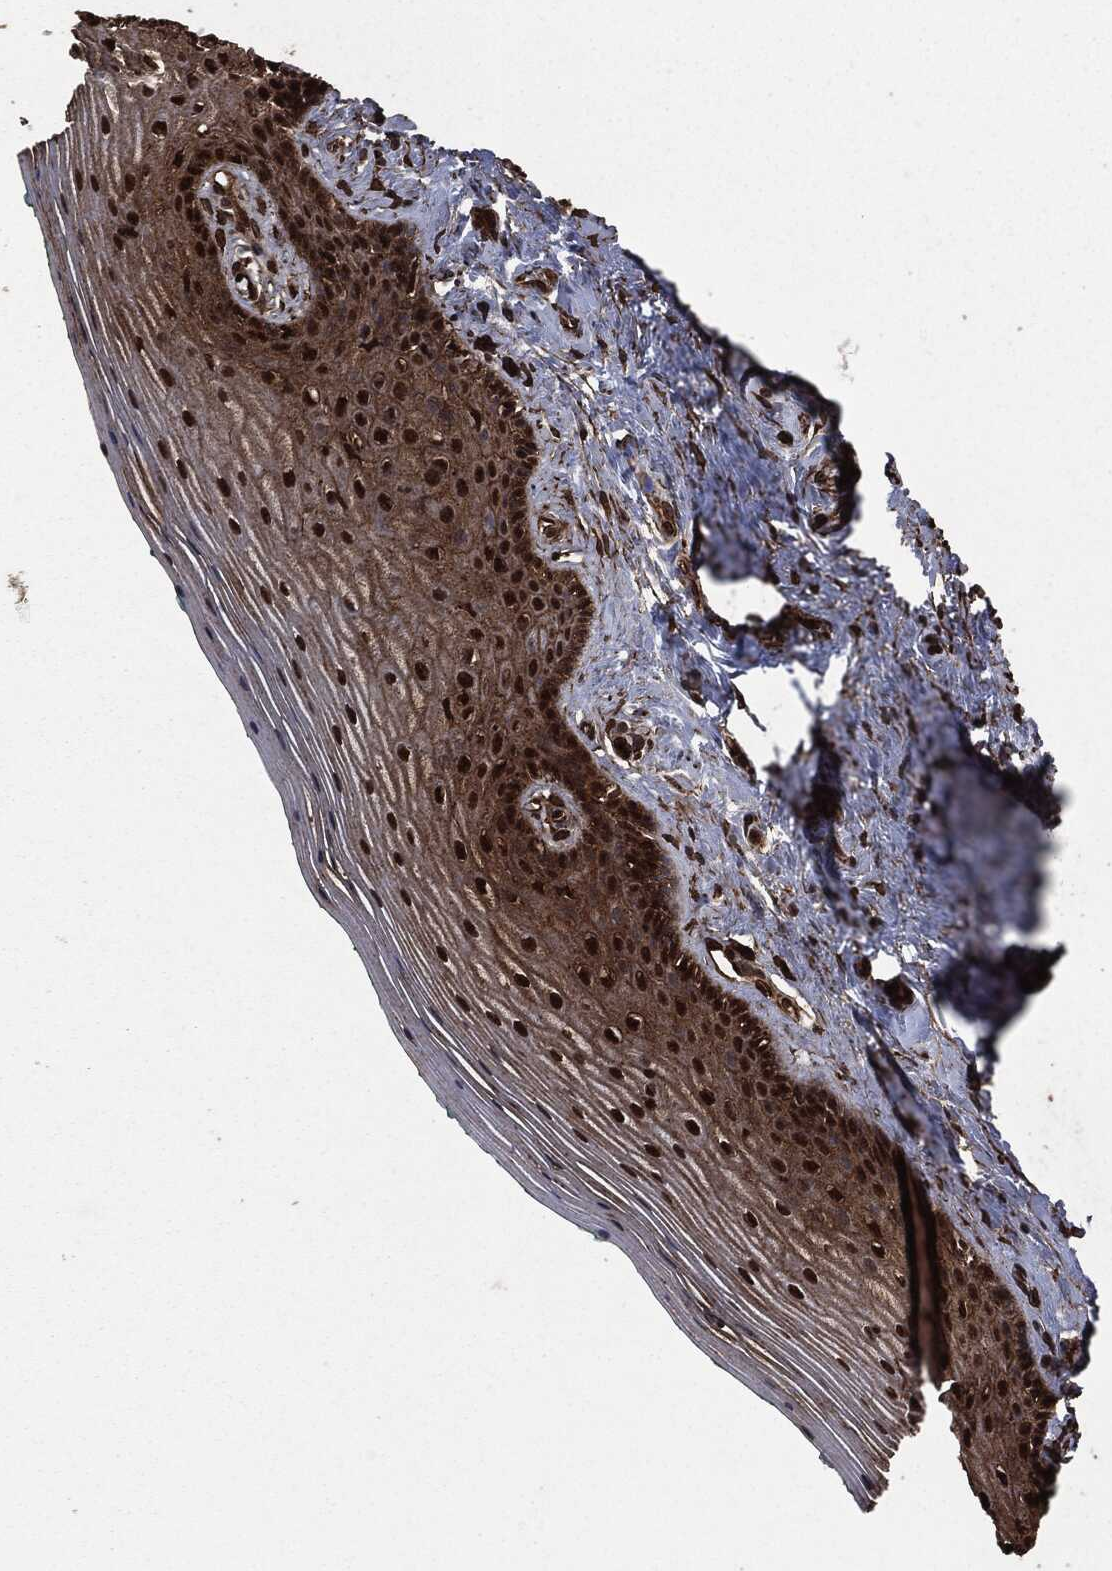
{"staining": {"intensity": "strong", "quantity": "25%-75%", "location": "cytoplasmic/membranous,nuclear"}, "tissue": "vagina", "cell_type": "Squamous epithelial cells", "image_type": "normal", "snomed": [{"axis": "morphology", "description": "Normal tissue, NOS"}, {"axis": "topography", "description": "Vagina"}], "caption": "Immunohistochemistry image of unremarkable vagina: human vagina stained using IHC displays high levels of strong protein expression localized specifically in the cytoplasmic/membranous,nuclear of squamous epithelial cells, appearing as a cytoplasmic/membranous,nuclear brown color.", "gene": "HRAS", "patient": {"sex": "female", "age": 45}}